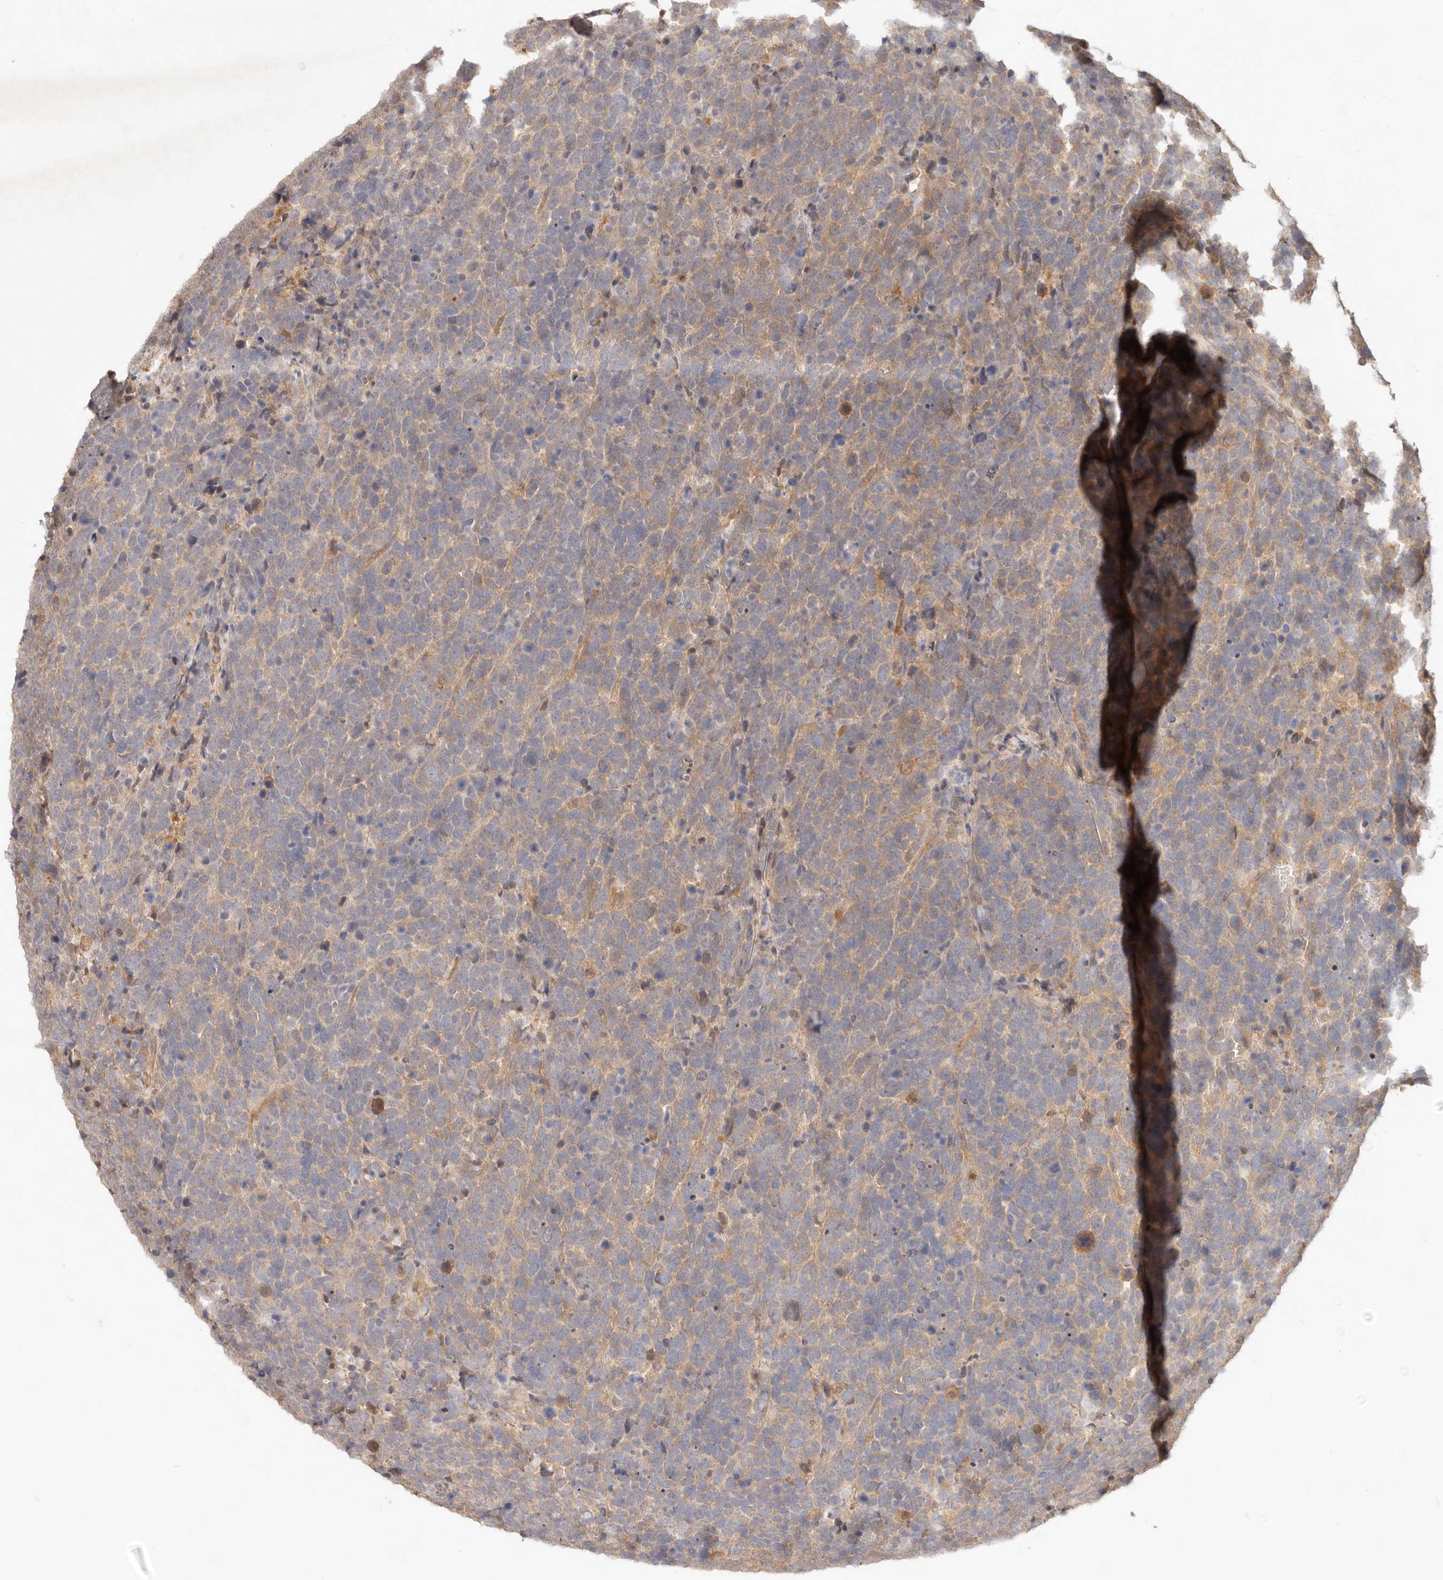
{"staining": {"intensity": "weak", "quantity": "25%-75%", "location": "cytoplasmic/membranous"}, "tissue": "urothelial cancer", "cell_type": "Tumor cells", "image_type": "cancer", "snomed": [{"axis": "morphology", "description": "Urothelial carcinoma, High grade"}, {"axis": "topography", "description": "Urinary bladder"}], "caption": "DAB (3,3'-diaminobenzidine) immunohistochemical staining of human urothelial carcinoma (high-grade) exhibits weak cytoplasmic/membranous protein expression in approximately 25%-75% of tumor cells. (brown staining indicates protein expression, while blue staining denotes nuclei).", "gene": "NECAP2", "patient": {"sex": "female", "age": 82}}